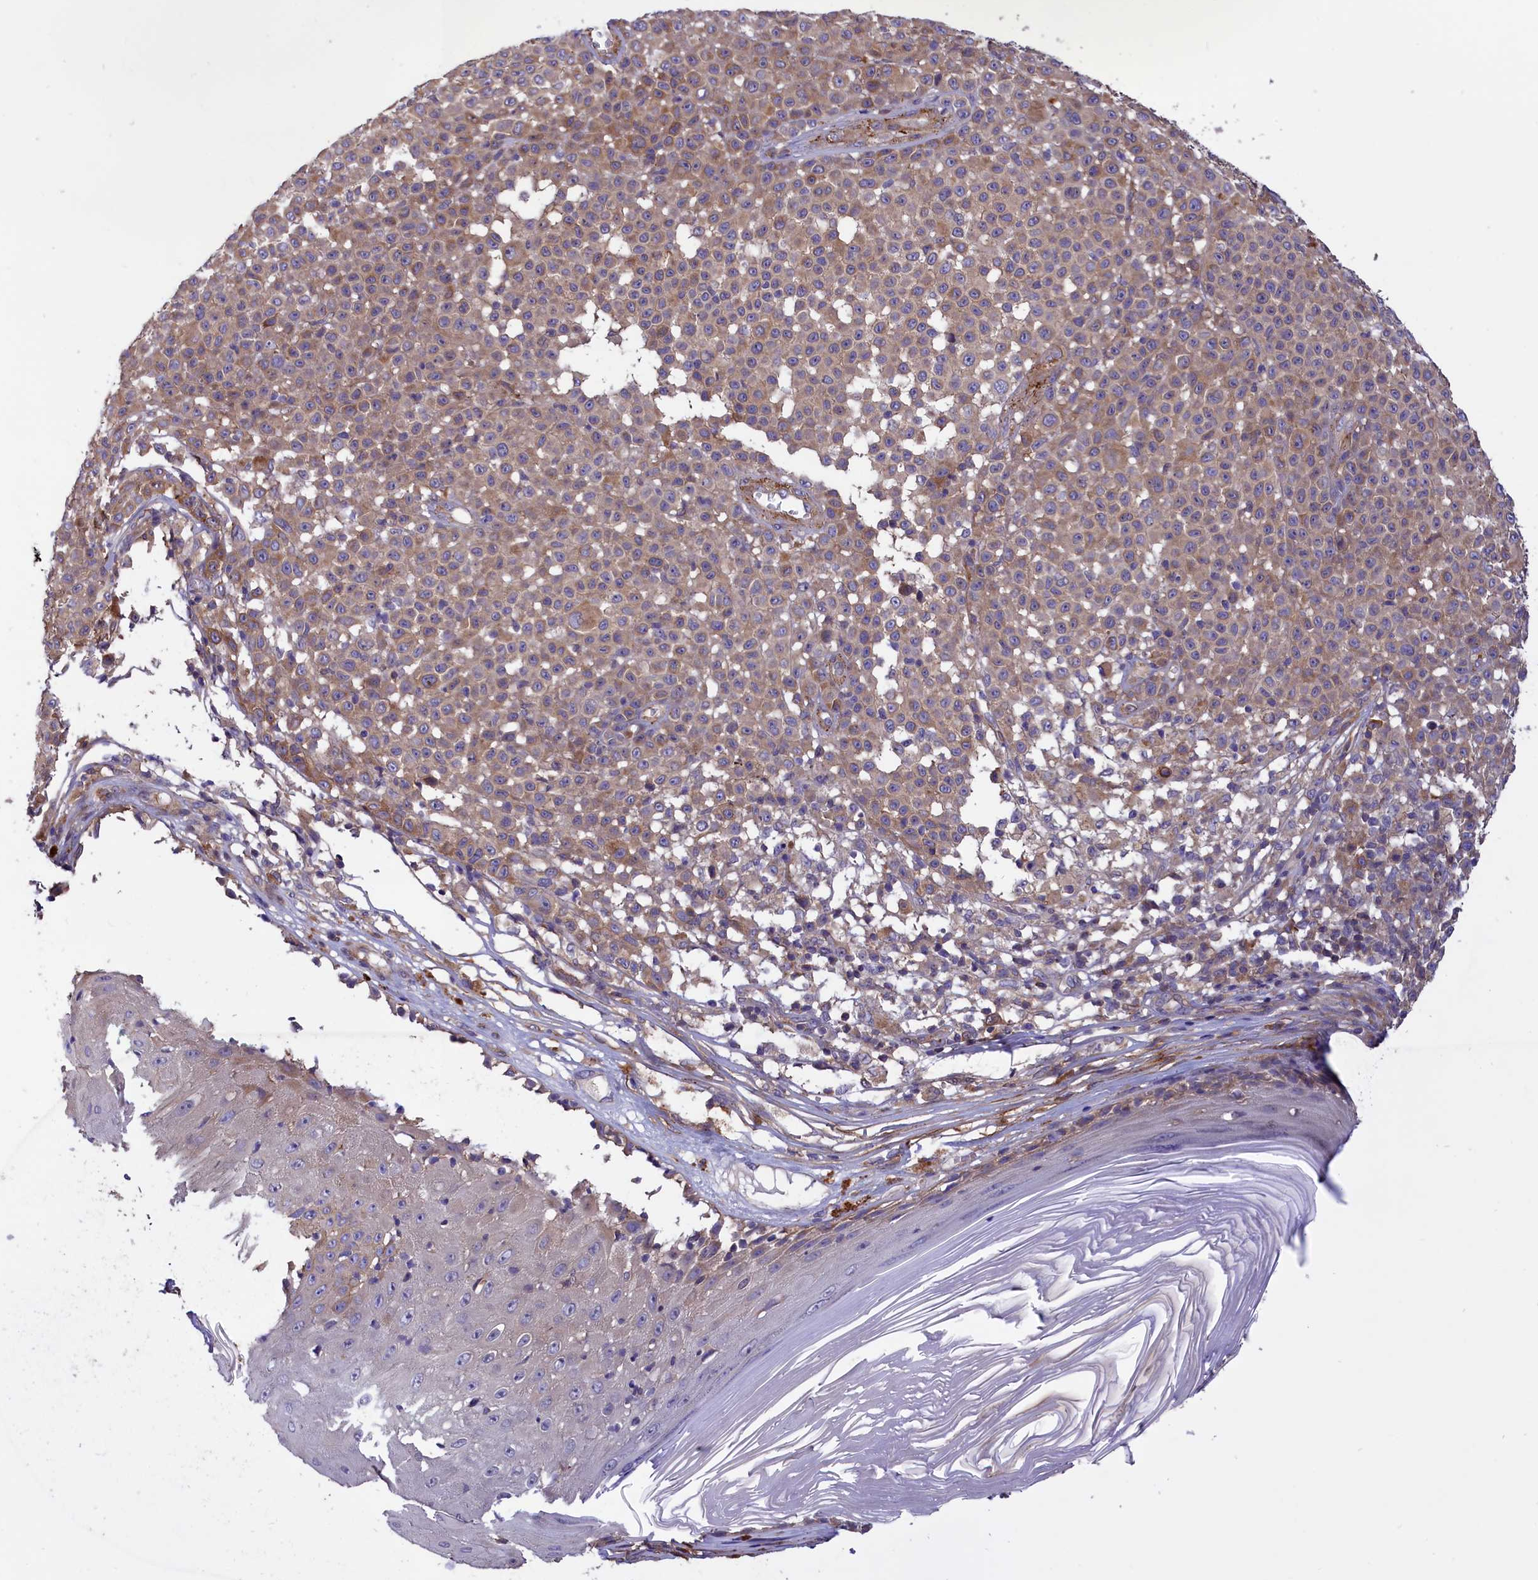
{"staining": {"intensity": "weak", "quantity": ">75%", "location": "cytoplasmic/membranous"}, "tissue": "melanoma", "cell_type": "Tumor cells", "image_type": "cancer", "snomed": [{"axis": "morphology", "description": "Malignant melanoma, NOS"}, {"axis": "topography", "description": "Skin"}], "caption": "Protein expression analysis of human malignant melanoma reveals weak cytoplasmic/membranous expression in about >75% of tumor cells.", "gene": "AMDHD2", "patient": {"sex": "female", "age": 94}}